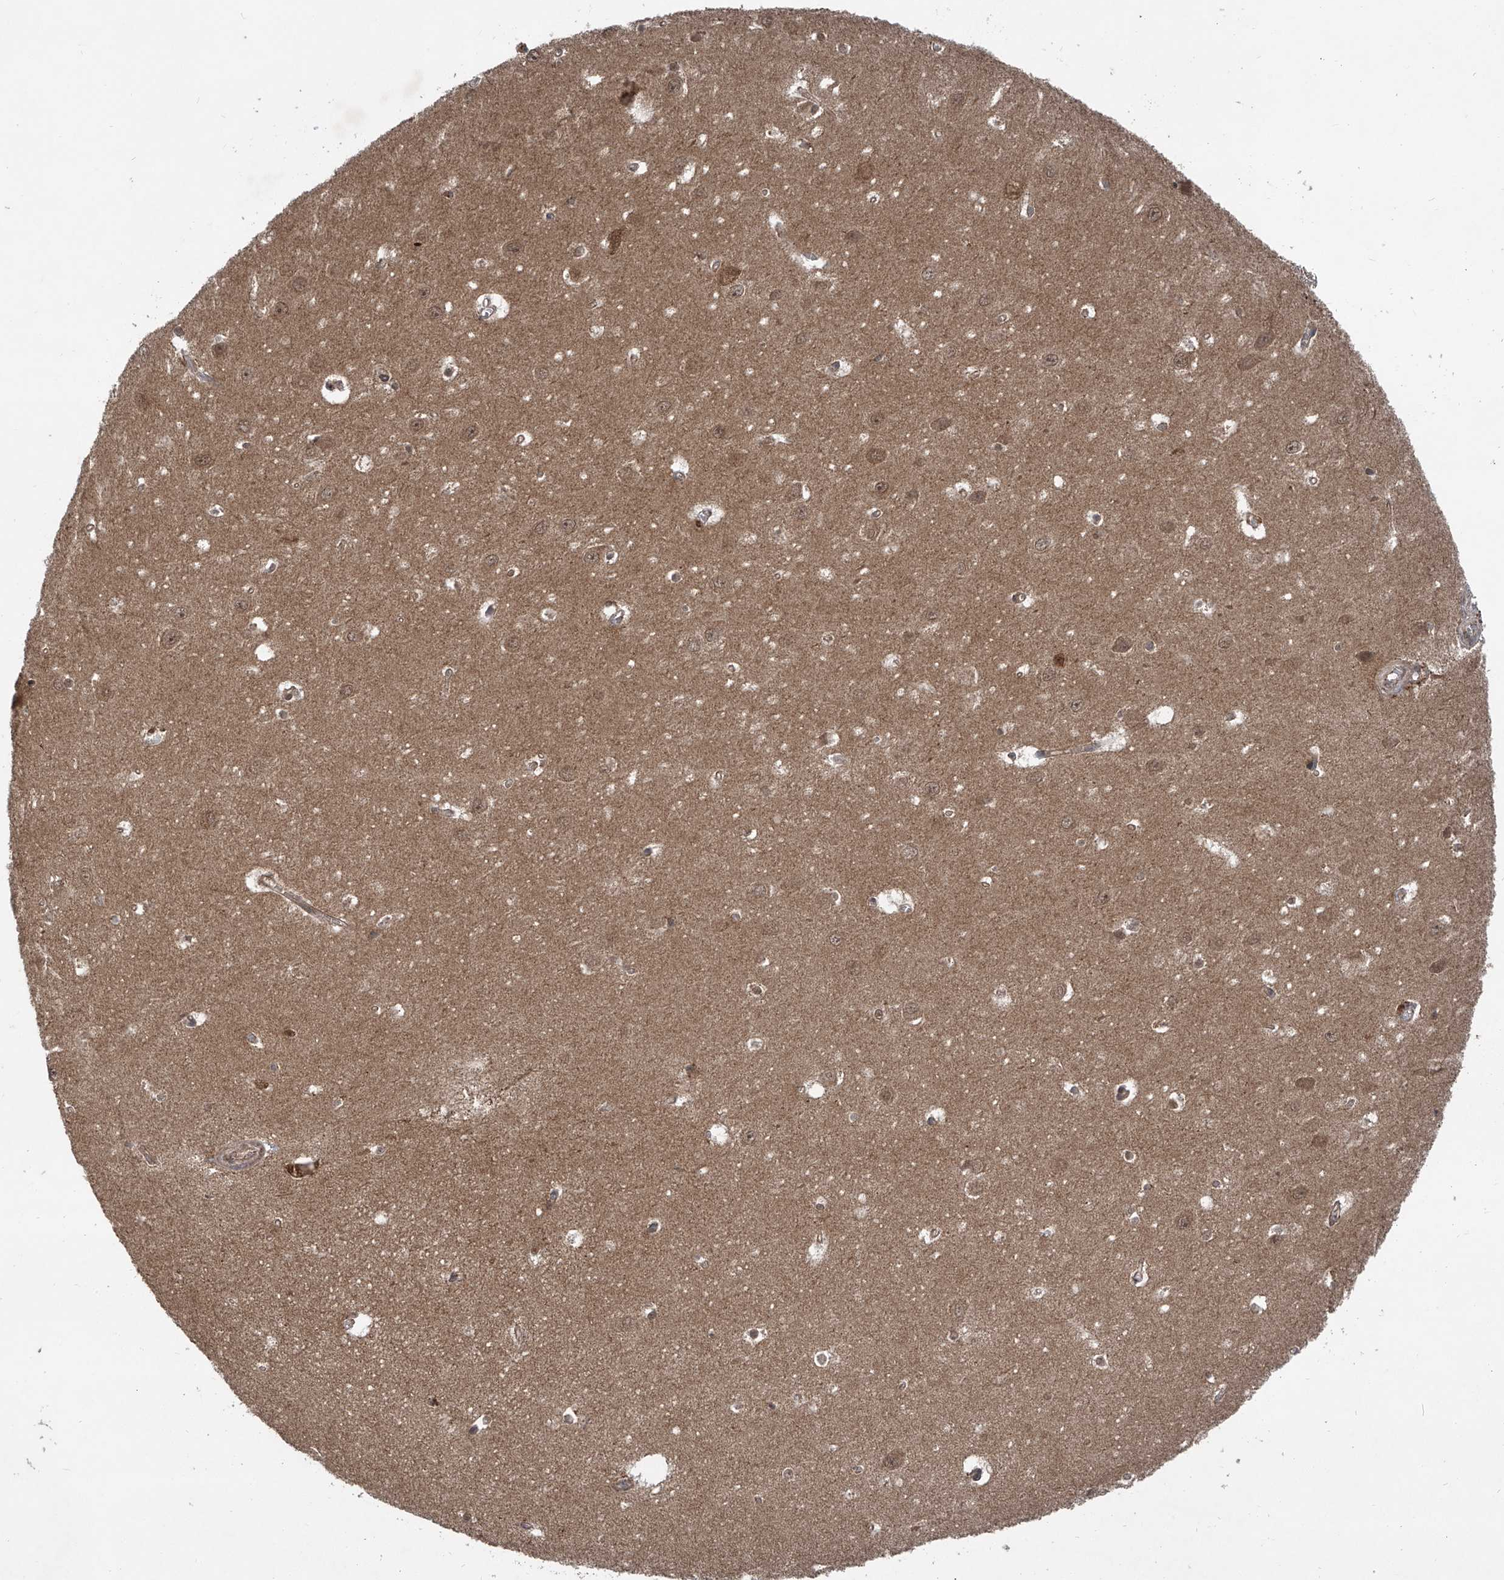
{"staining": {"intensity": "moderate", "quantity": "<25%", "location": "cytoplasmic/membranous"}, "tissue": "hippocampus", "cell_type": "Glial cells", "image_type": "normal", "snomed": [{"axis": "morphology", "description": "Normal tissue, NOS"}, {"axis": "topography", "description": "Hippocampus"}], "caption": "The photomicrograph exhibits staining of normal hippocampus, revealing moderate cytoplasmic/membranous protein expression (brown color) within glial cells.", "gene": "SMAP1", "patient": {"sex": "female", "age": 64}}